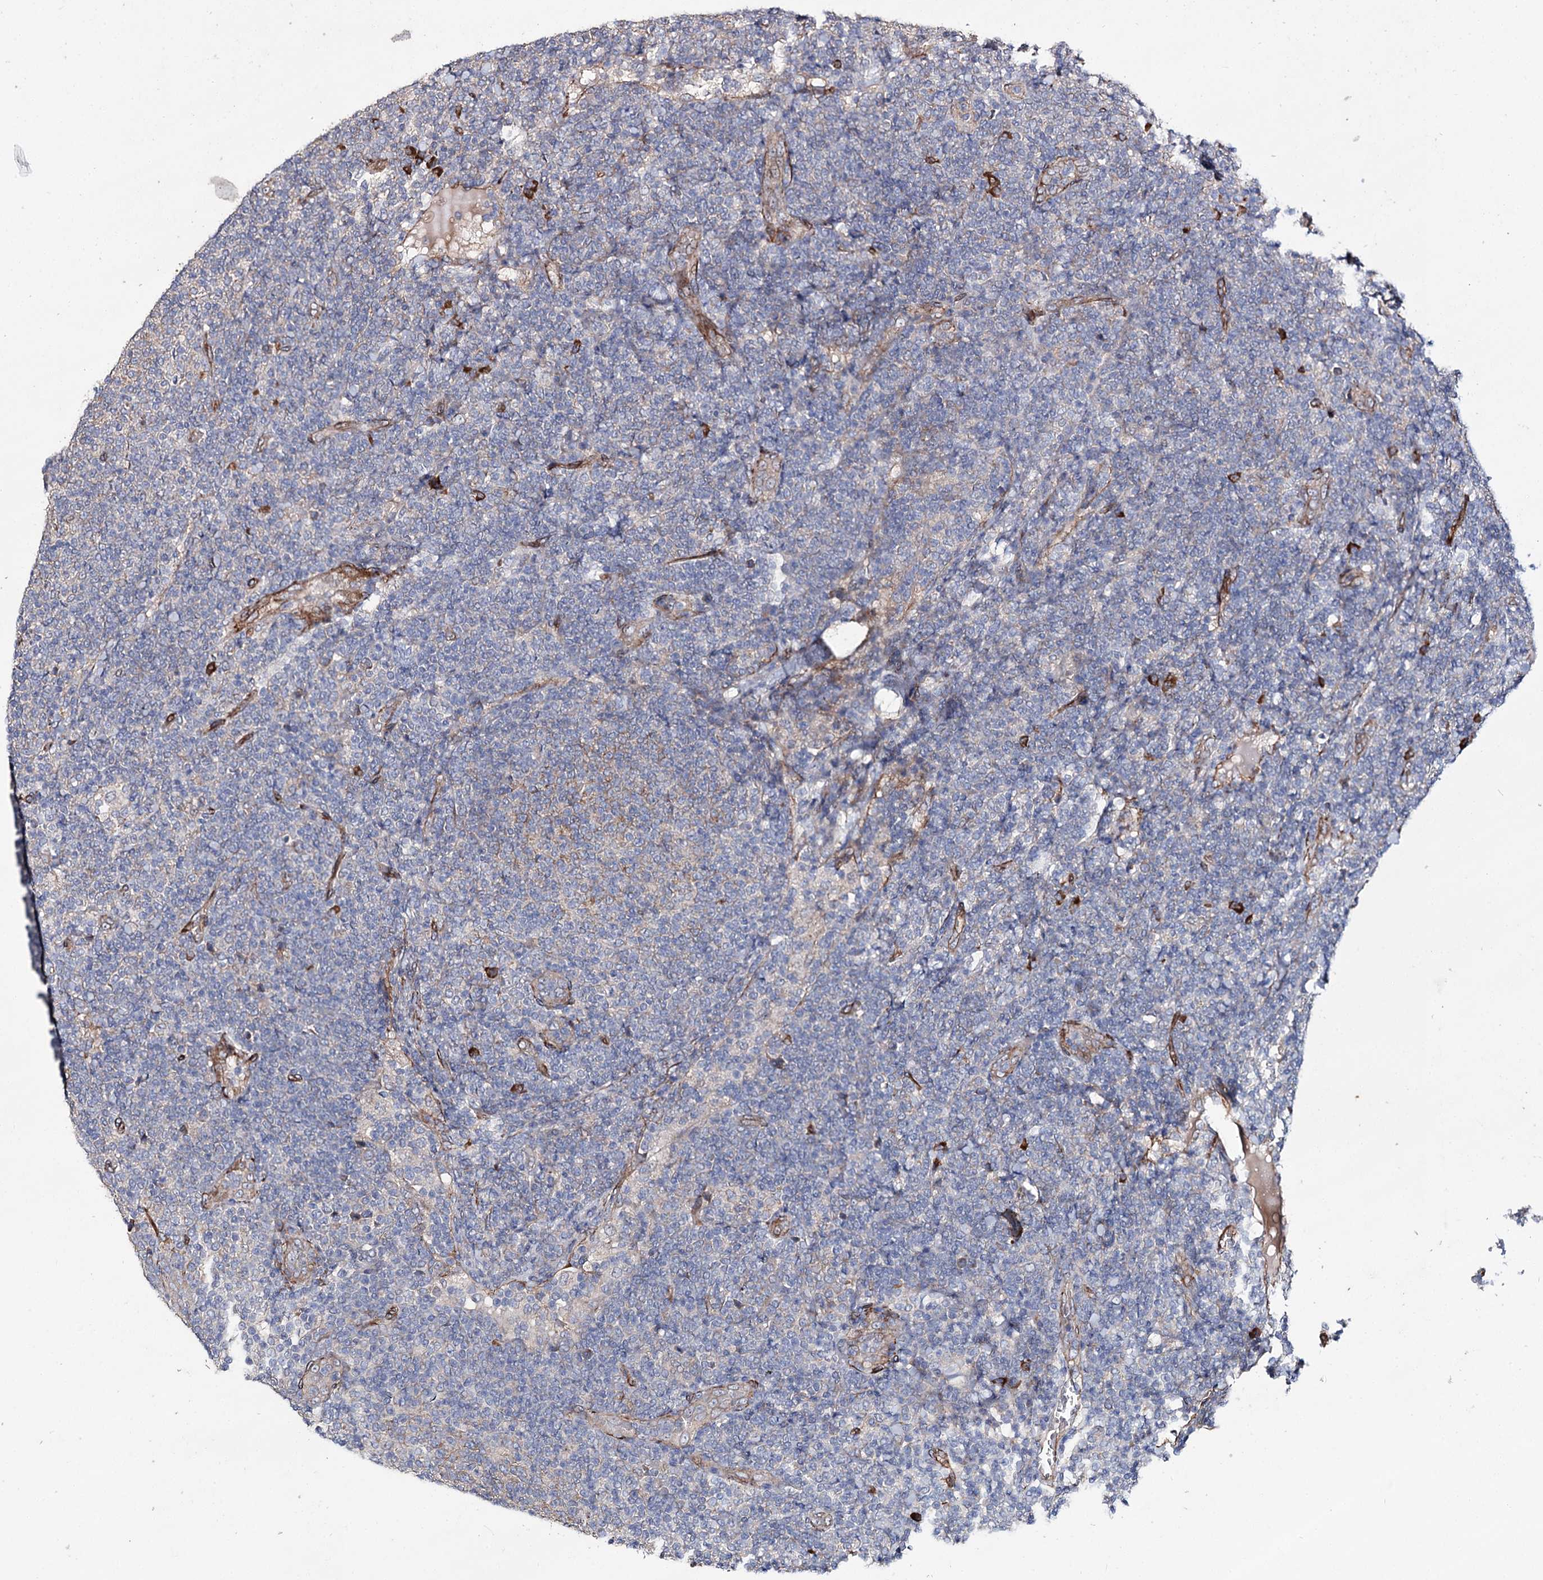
{"staining": {"intensity": "negative", "quantity": "none", "location": "none"}, "tissue": "lymphoma", "cell_type": "Tumor cells", "image_type": "cancer", "snomed": [{"axis": "morphology", "description": "Malignant lymphoma, non-Hodgkin's type, Low grade"}, {"axis": "topography", "description": "Lymph node"}], "caption": "Micrograph shows no significant protein positivity in tumor cells of low-grade malignant lymphoma, non-Hodgkin's type.", "gene": "SPATS2", "patient": {"sex": "male", "age": 66}}